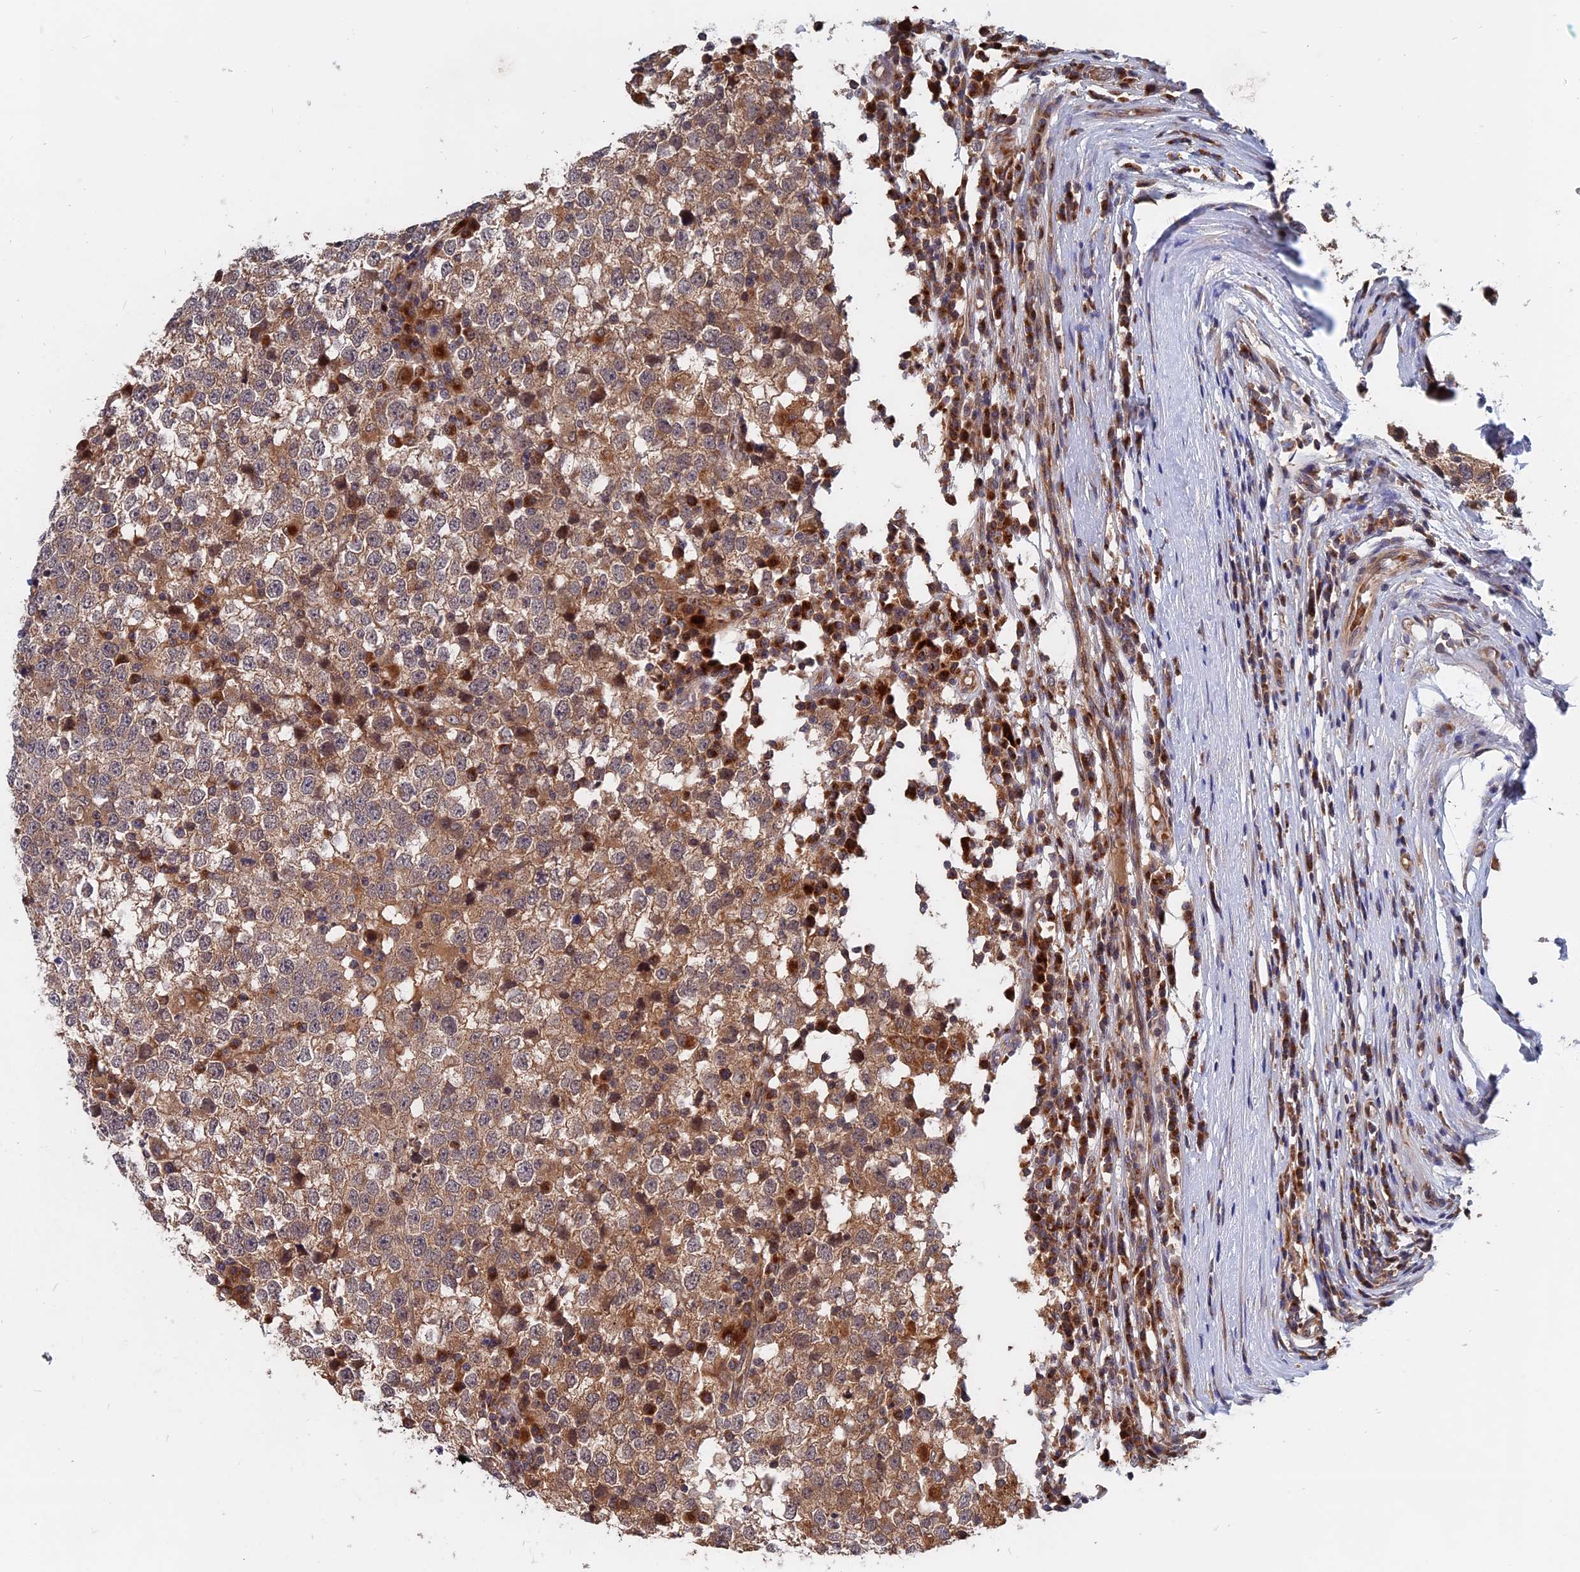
{"staining": {"intensity": "moderate", "quantity": "25%-75%", "location": "cytoplasmic/membranous"}, "tissue": "testis cancer", "cell_type": "Tumor cells", "image_type": "cancer", "snomed": [{"axis": "morphology", "description": "Seminoma, NOS"}, {"axis": "topography", "description": "Testis"}], "caption": "Seminoma (testis) was stained to show a protein in brown. There is medium levels of moderate cytoplasmic/membranous positivity in about 25%-75% of tumor cells.", "gene": "TRAPPC2L", "patient": {"sex": "male", "age": 65}}